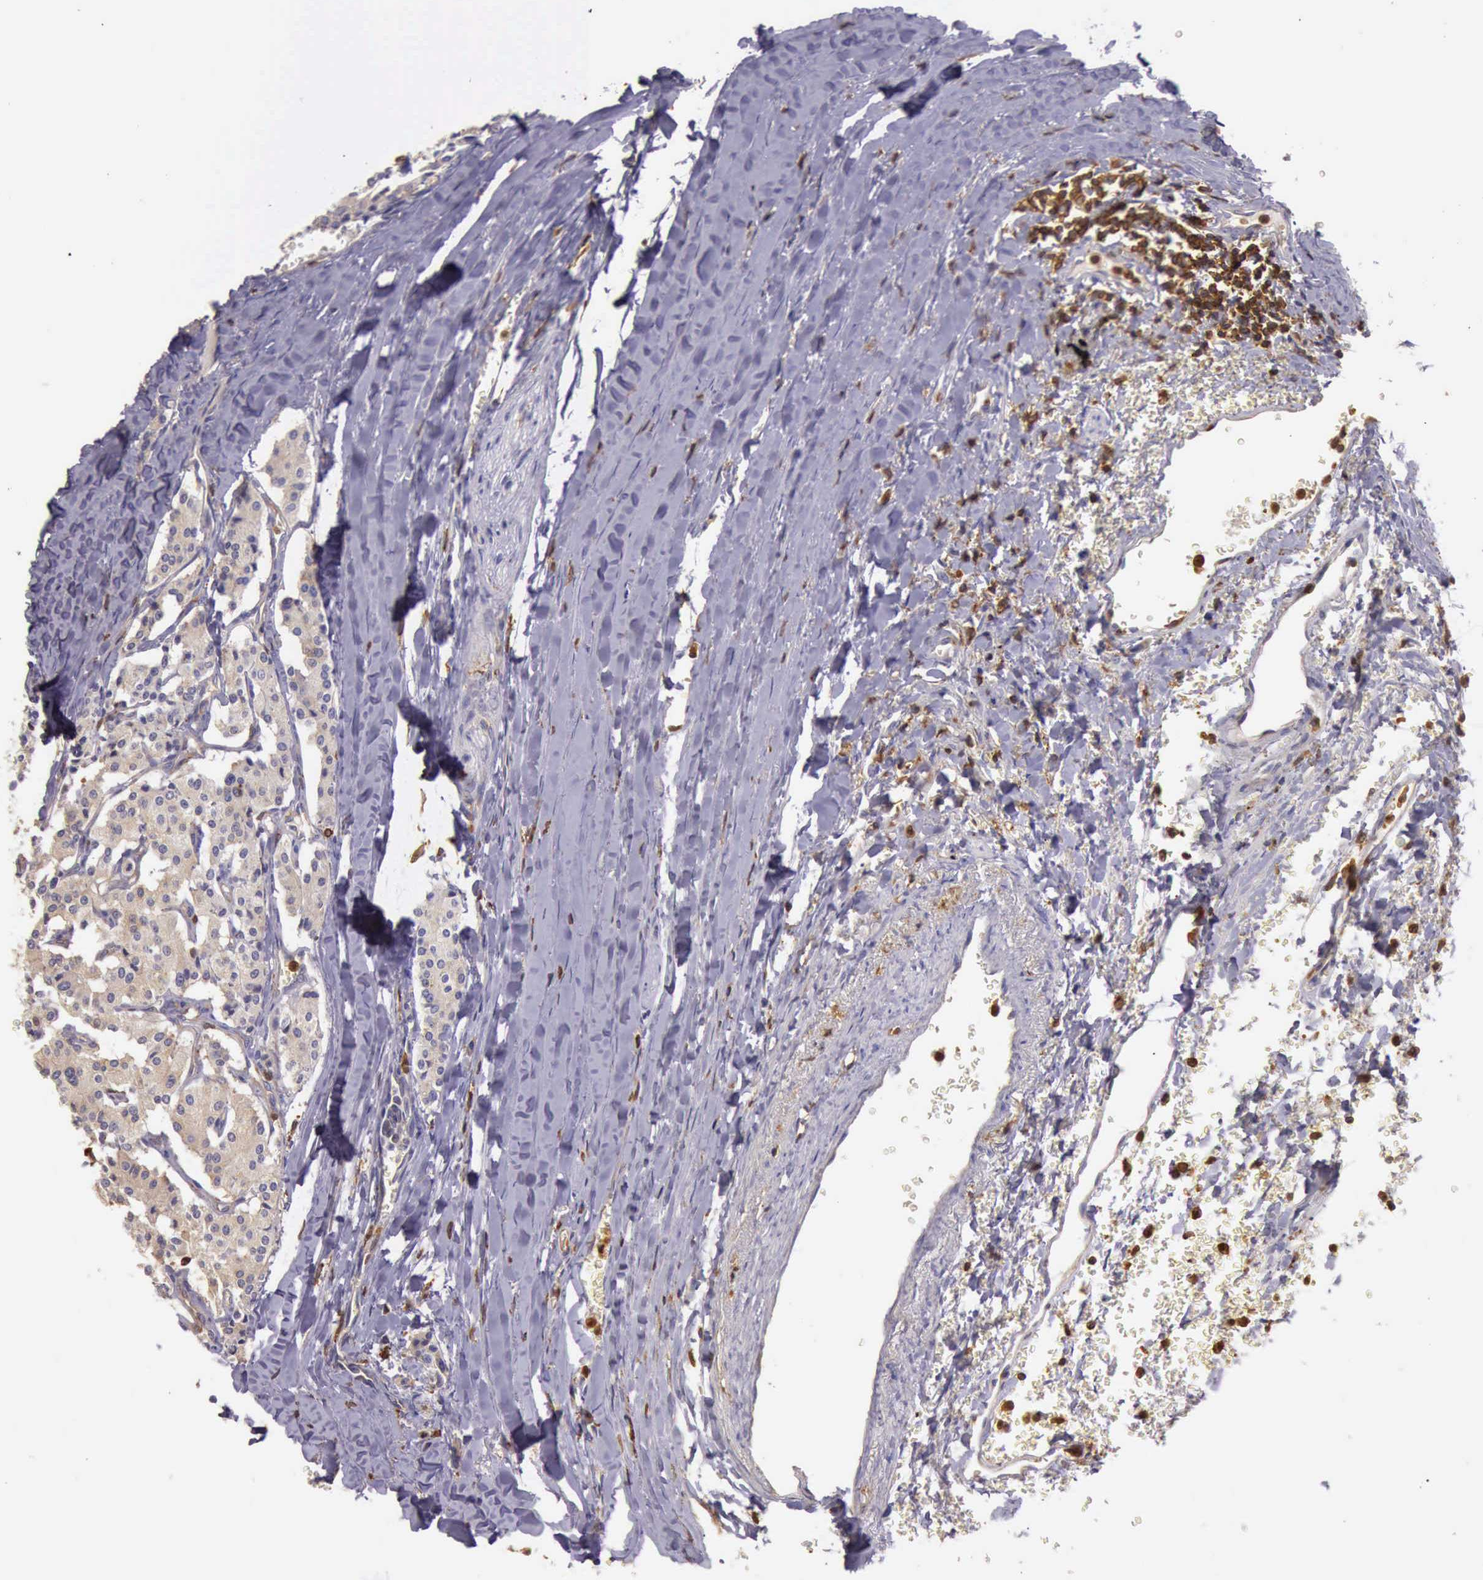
{"staining": {"intensity": "weak", "quantity": "25%-75%", "location": "cytoplasmic/membranous"}, "tissue": "carcinoid", "cell_type": "Tumor cells", "image_type": "cancer", "snomed": [{"axis": "morphology", "description": "Carcinoid, malignant, NOS"}, {"axis": "topography", "description": "Bronchus"}], "caption": "The image shows immunohistochemical staining of carcinoid. There is weak cytoplasmic/membranous expression is seen in approximately 25%-75% of tumor cells.", "gene": "ARHGAP4", "patient": {"sex": "male", "age": 55}}